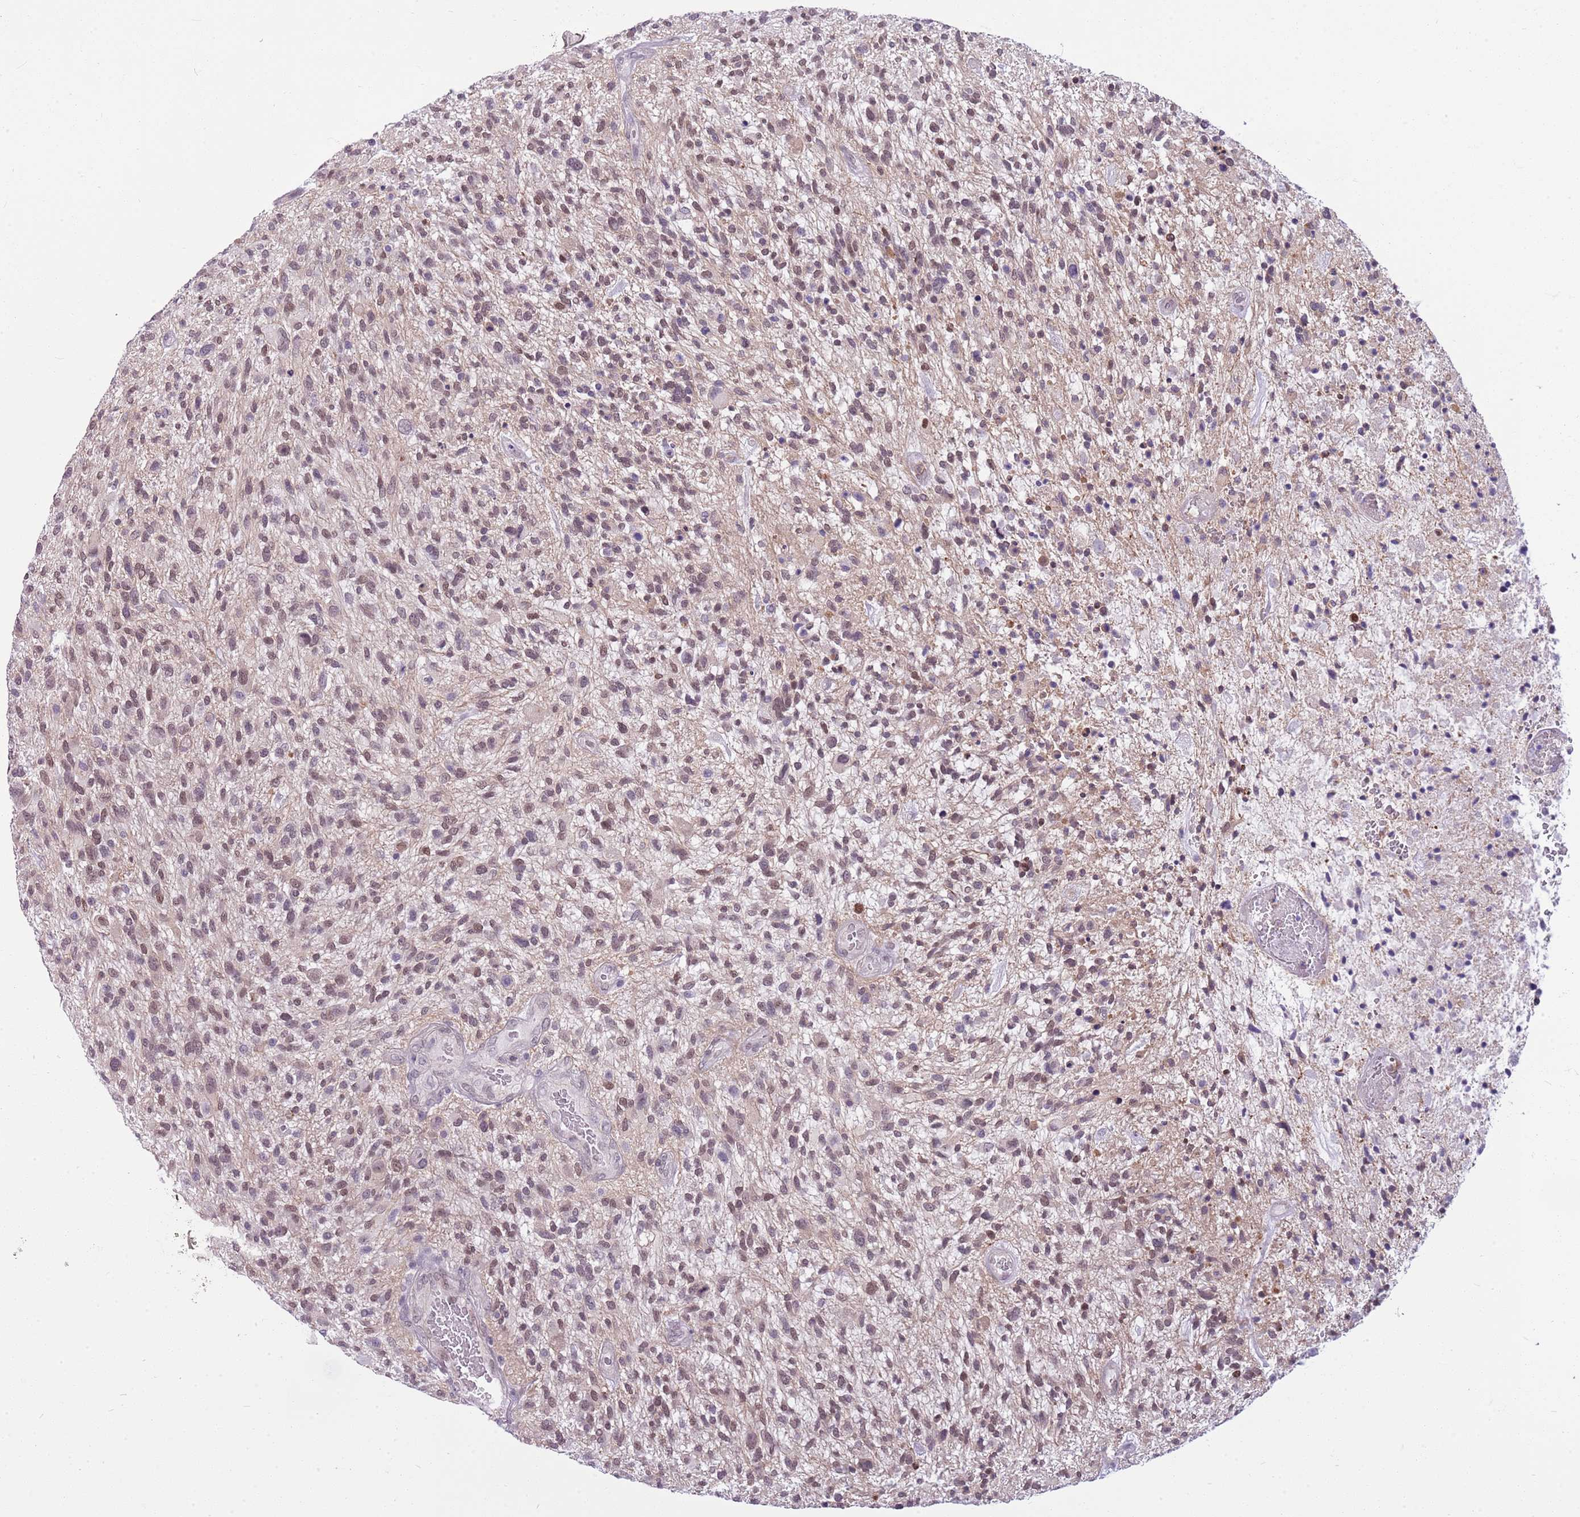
{"staining": {"intensity": "moderate", "quantity": "25%-75%", "location": "nuclear"}, "tissue": "glioma", "cell_type": "Tumor cells", "image_type": "cancer", "snomed": [{"axis": "morphology", "description": "Glioma, malignant, High grade"}, {"axis": "topography", "description": "Brain"}], "caption": "Immunohistochemistry (IHC) image of neoplastic tissue: human malignant high-grade glioma stained using IHC reveals medium levels of moderate protein expression localized specifically in the nuclear of tumor cells, appearing as a nuclear brown color.", "gene": "DHX32", "patient": {"sex": "male", "age": 47}}